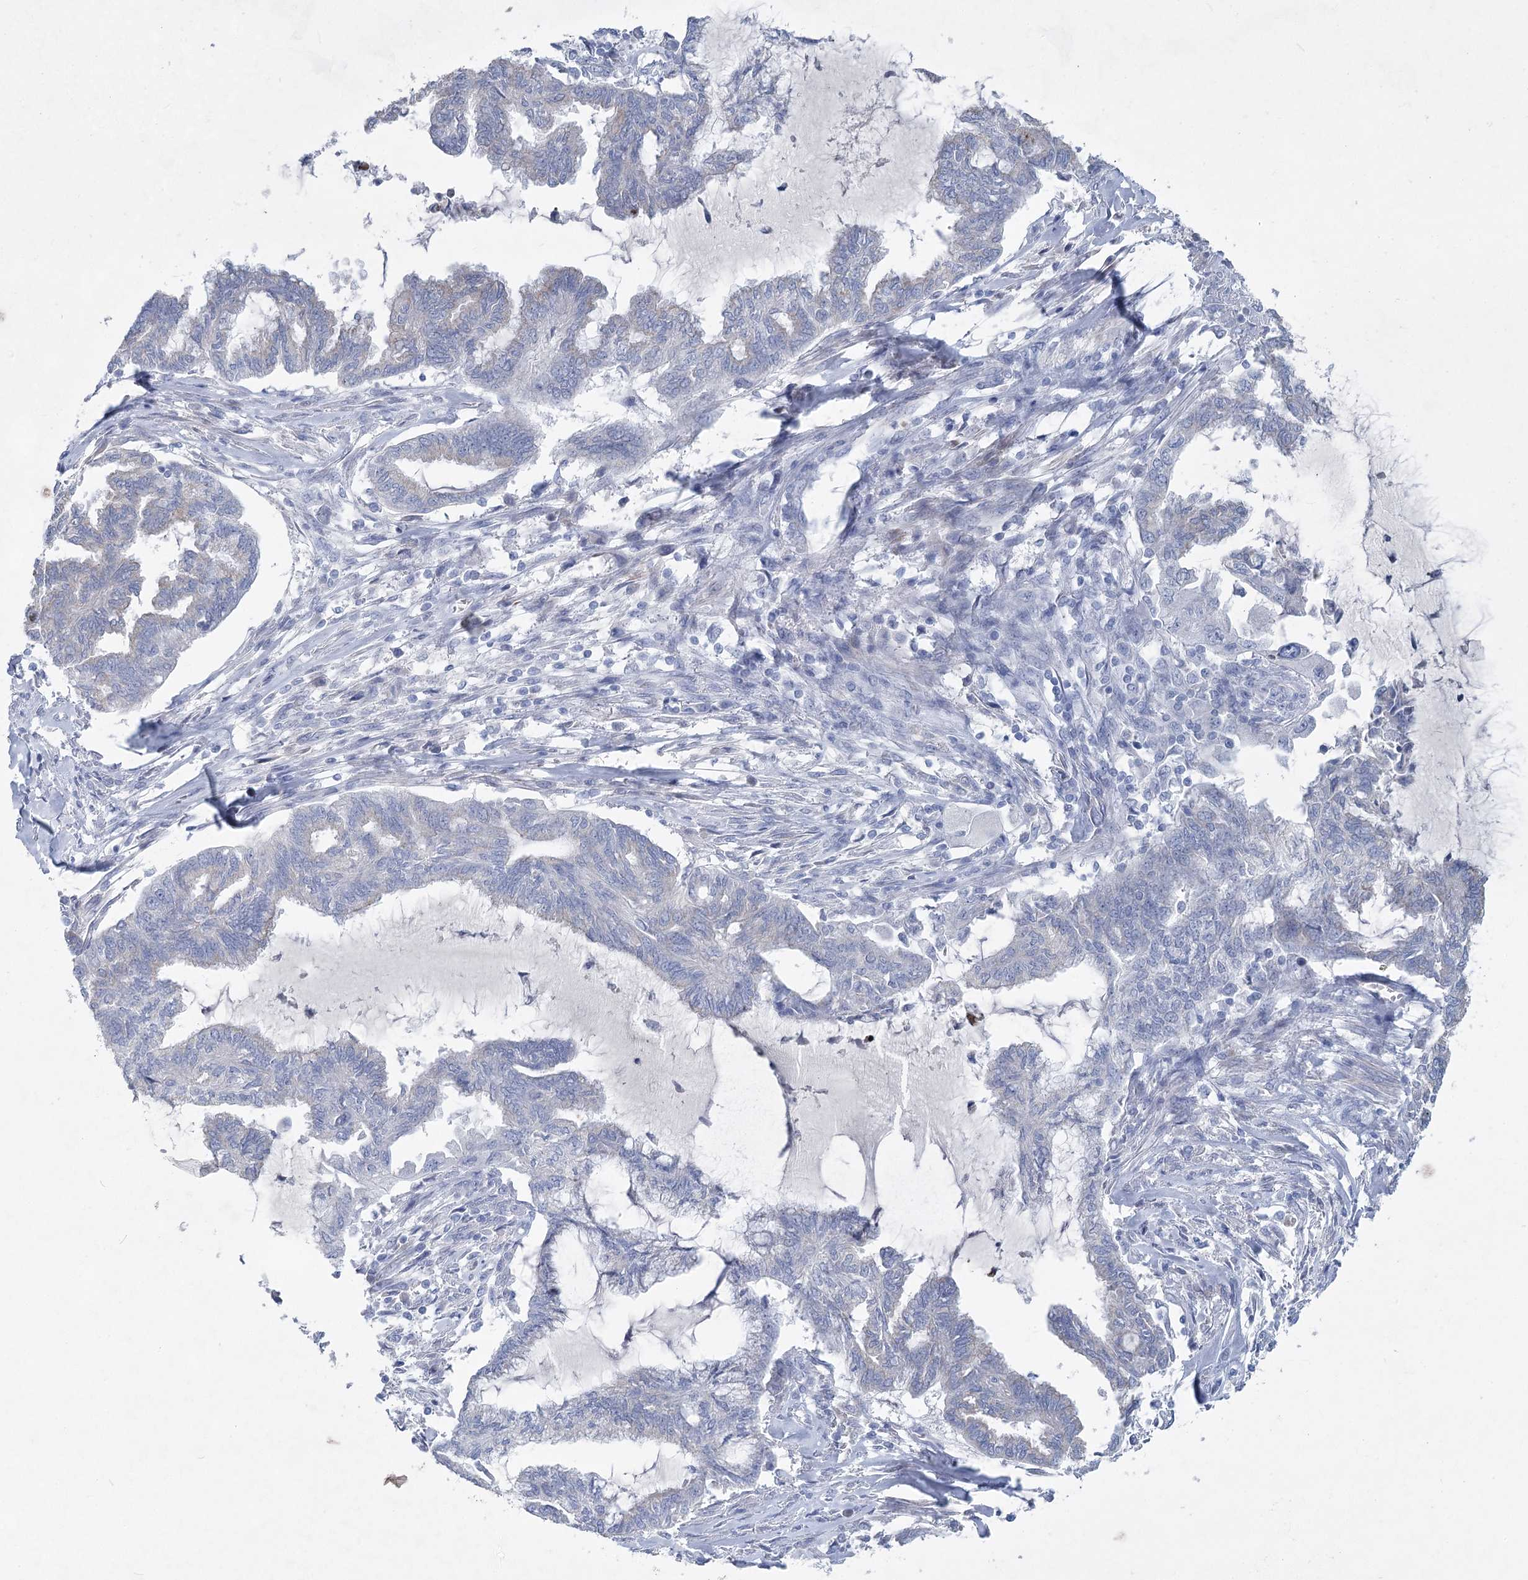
{"staining": {"intensity": "negative", "quantity": "none", "location": "none"}, "tissue": "endometrial cancer", "cell_type": "Tumor cells", "image_type": "cancer", "snomed": [{"axis": "morphology", "description": "Adenocarcinoma, NOS"}, {"axis": "topography", "description": "Endometrium"}], "caption": "Tumor cells show no significant positivity in endometrial cancer. (Stains: DAB (3,3'-diaminobenzidine) IHC with hematoxylin counter stain, Microscopy: brightfield microscopy at high magnification).", "gene": "WDR74", "patient": {"sex": "female", "age": 86}}